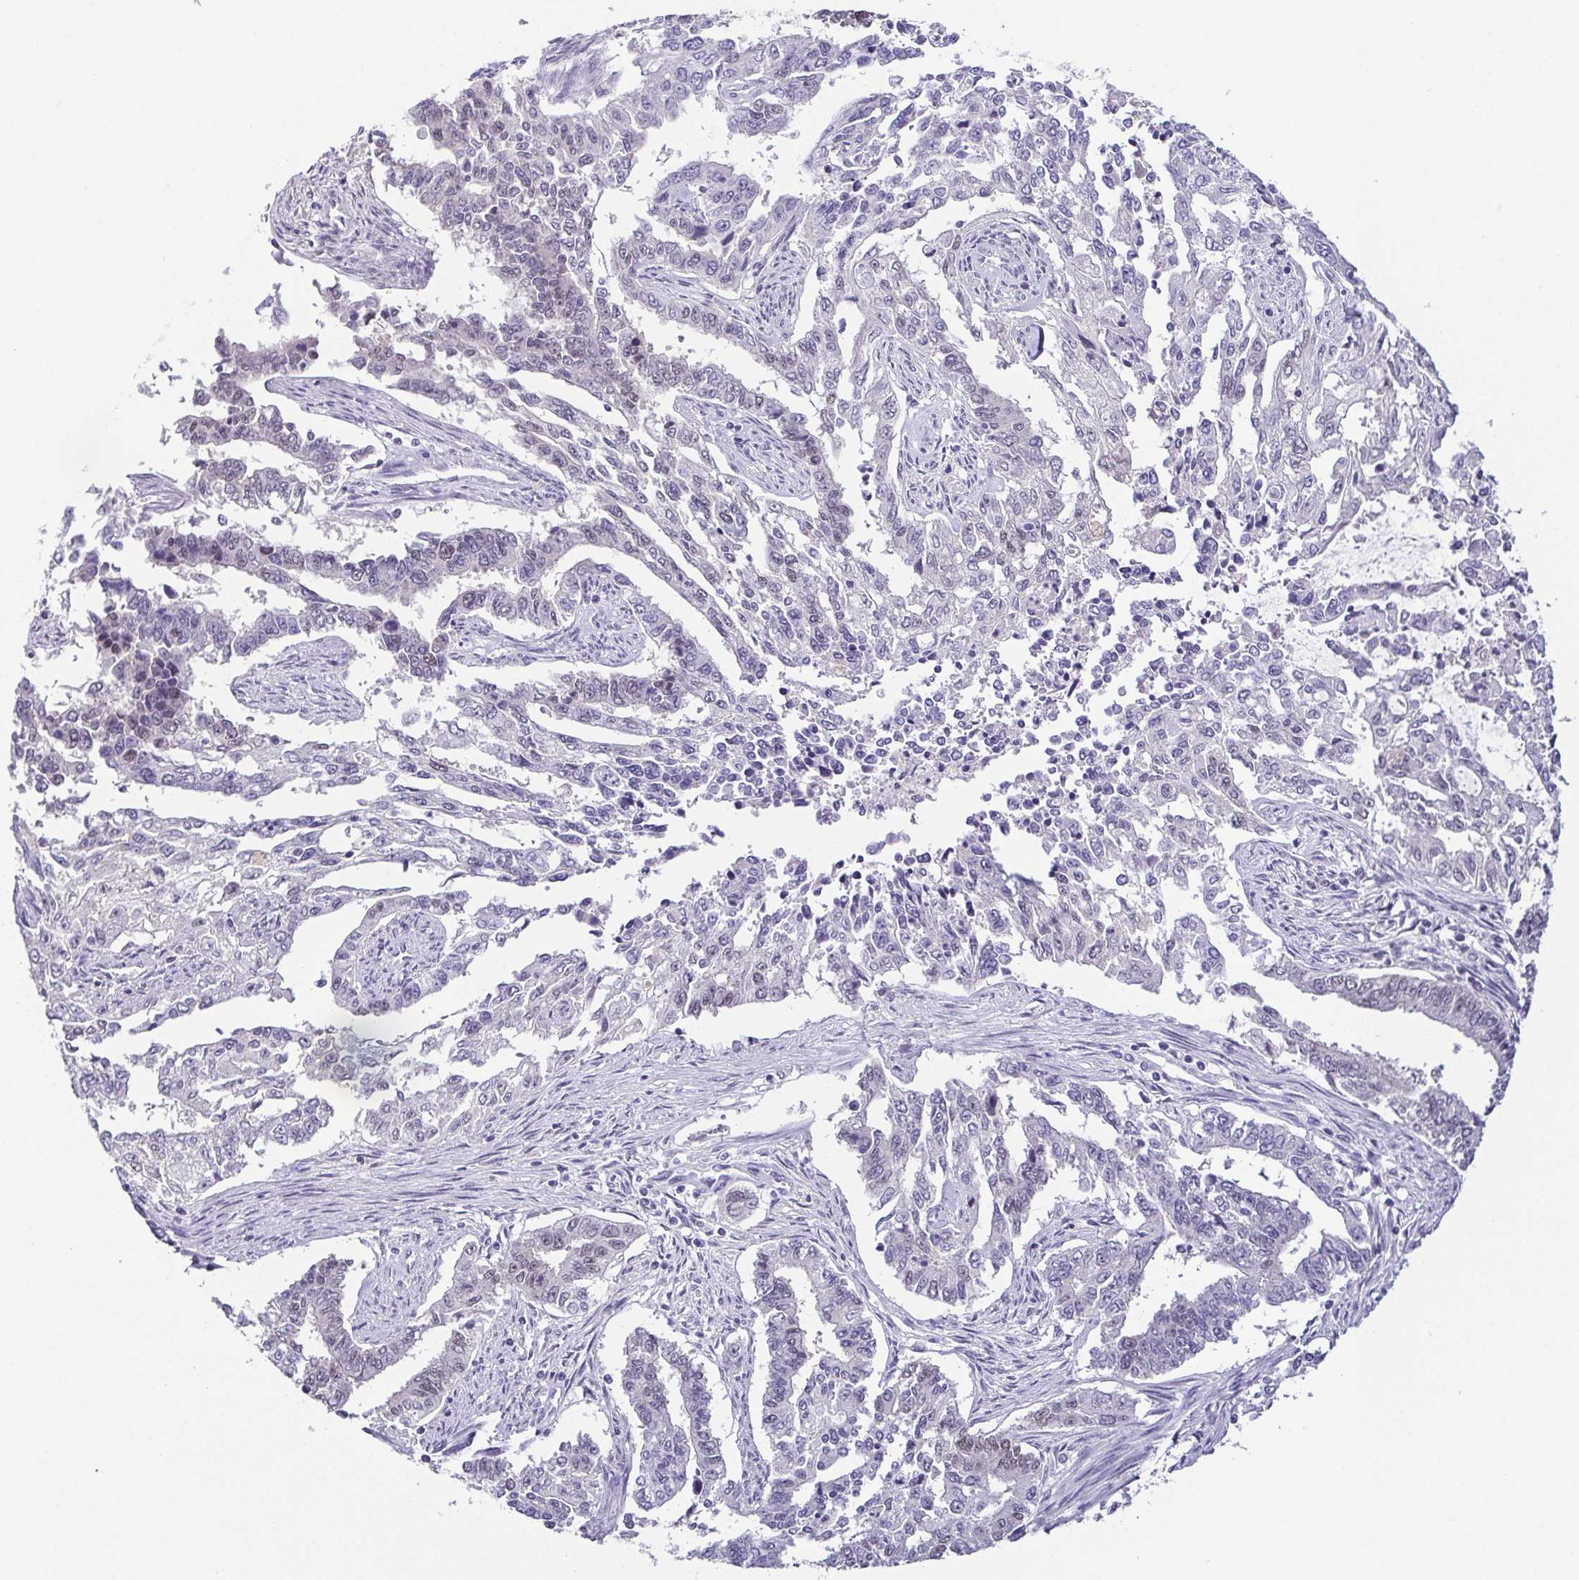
{"staining": {"intensity": "negative", "quantity": "none", "location": "none"}, "tissue": "endometrial cancer", "cell_type": "Tumor cells", "image_type": "cancer", "snomed": [{"axis": "morphology", "description": "Adenocarcinoma, NOS"}, {"axis": "topography", "description": "Uterus"}], "caption": "An immunohistochemistry histopathology image of endometrial cancer (adenocarcinoma) is shown. There is no staining in tumor cells of endometrial cancer (adenocarcinoma). (DAB immunohistochemistry (IHC), high magnification).", "gene": "TCF3", "patient": {"sex": "female", "age": 59}}